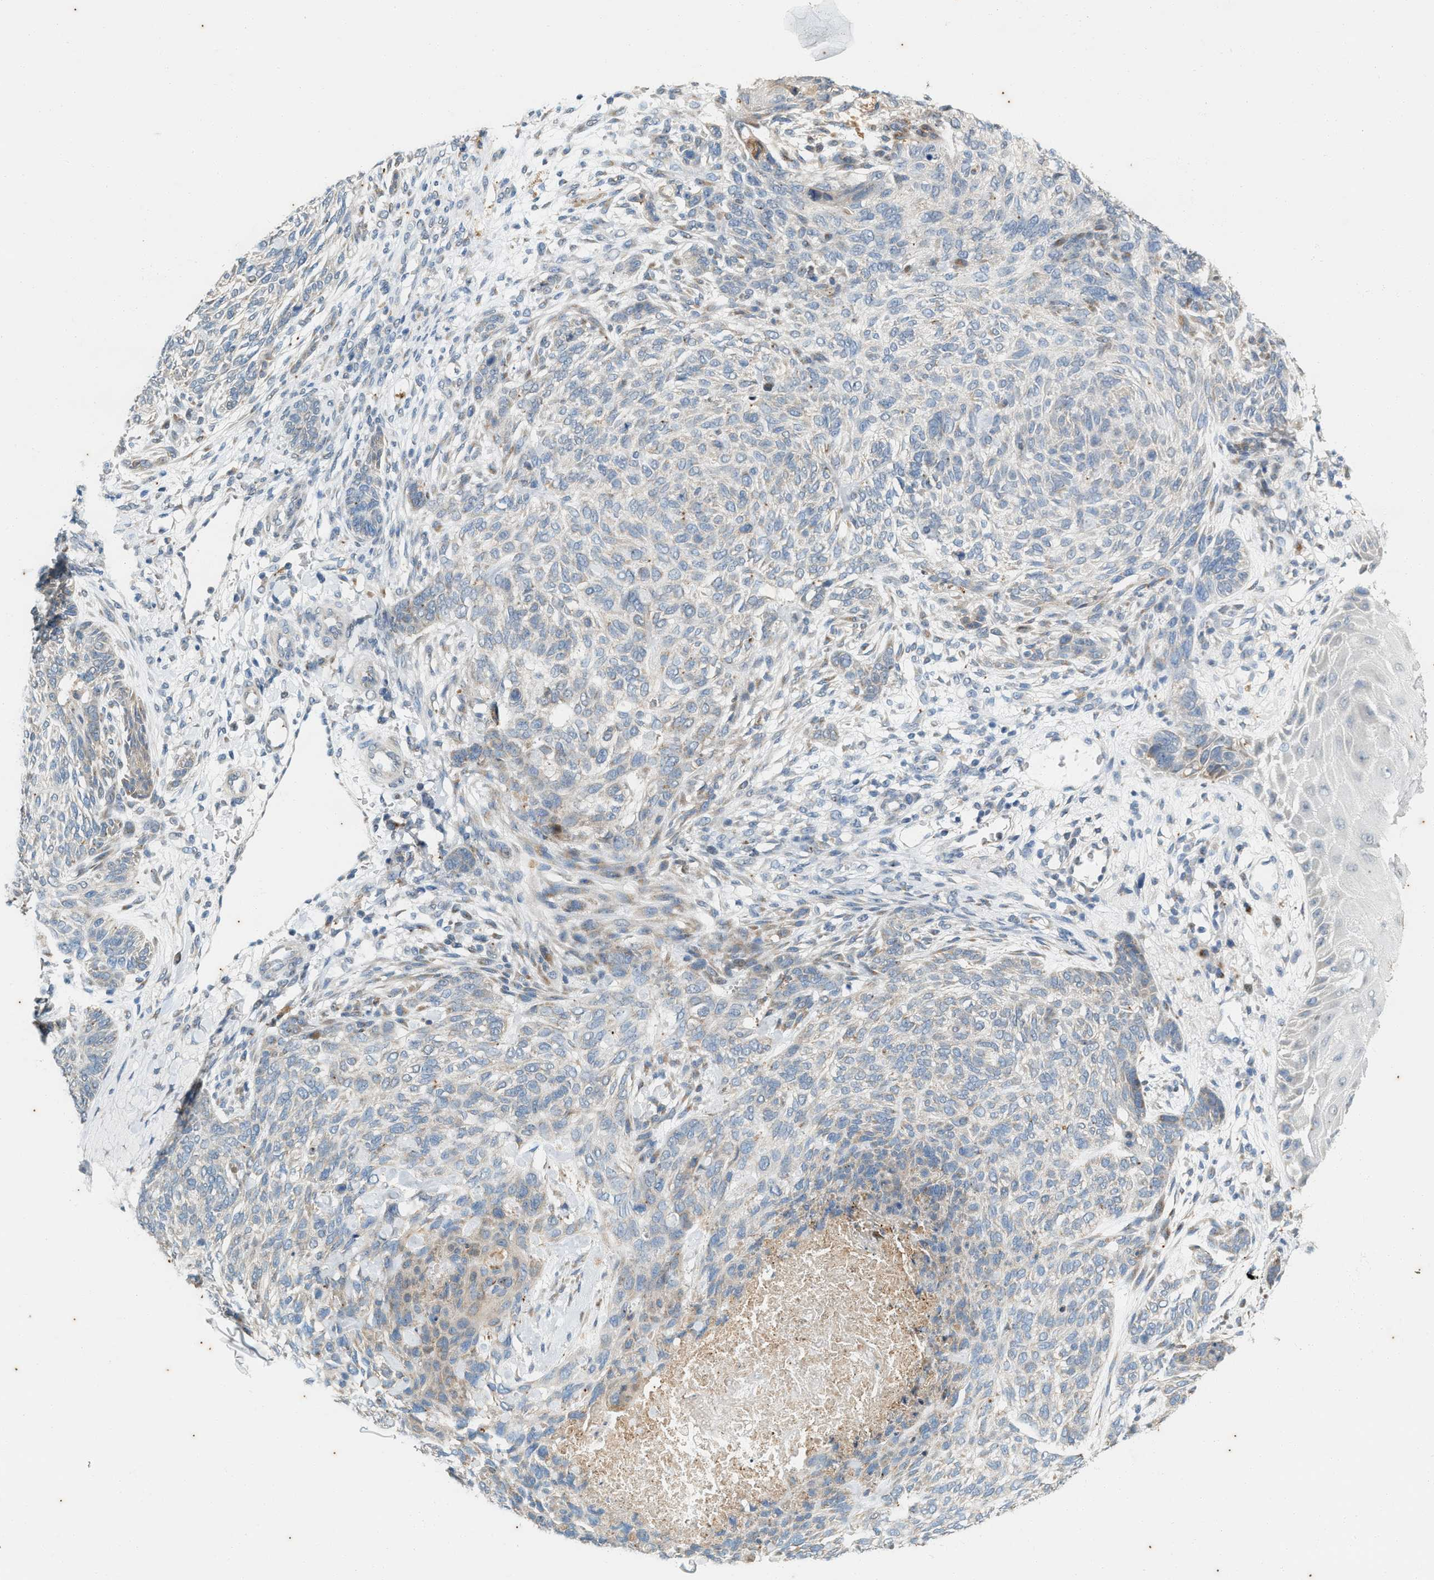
{"staining": {"intensity": "negative", "quantity": "none", "location": "none"}, "tissue": "skin cancer", "cell_type": "Tumor cells", "image_type": "cancer", "snomed": [{"axis": "morphology", "description": "Basal cell carcinoma"}, {"axis": "topography", "description": "Skin"}], "caption": "There is no significant expression in tumor cells of skin cancer.", "gene": "CHPF2", "patient": {"sex": "male", "age": 55}}